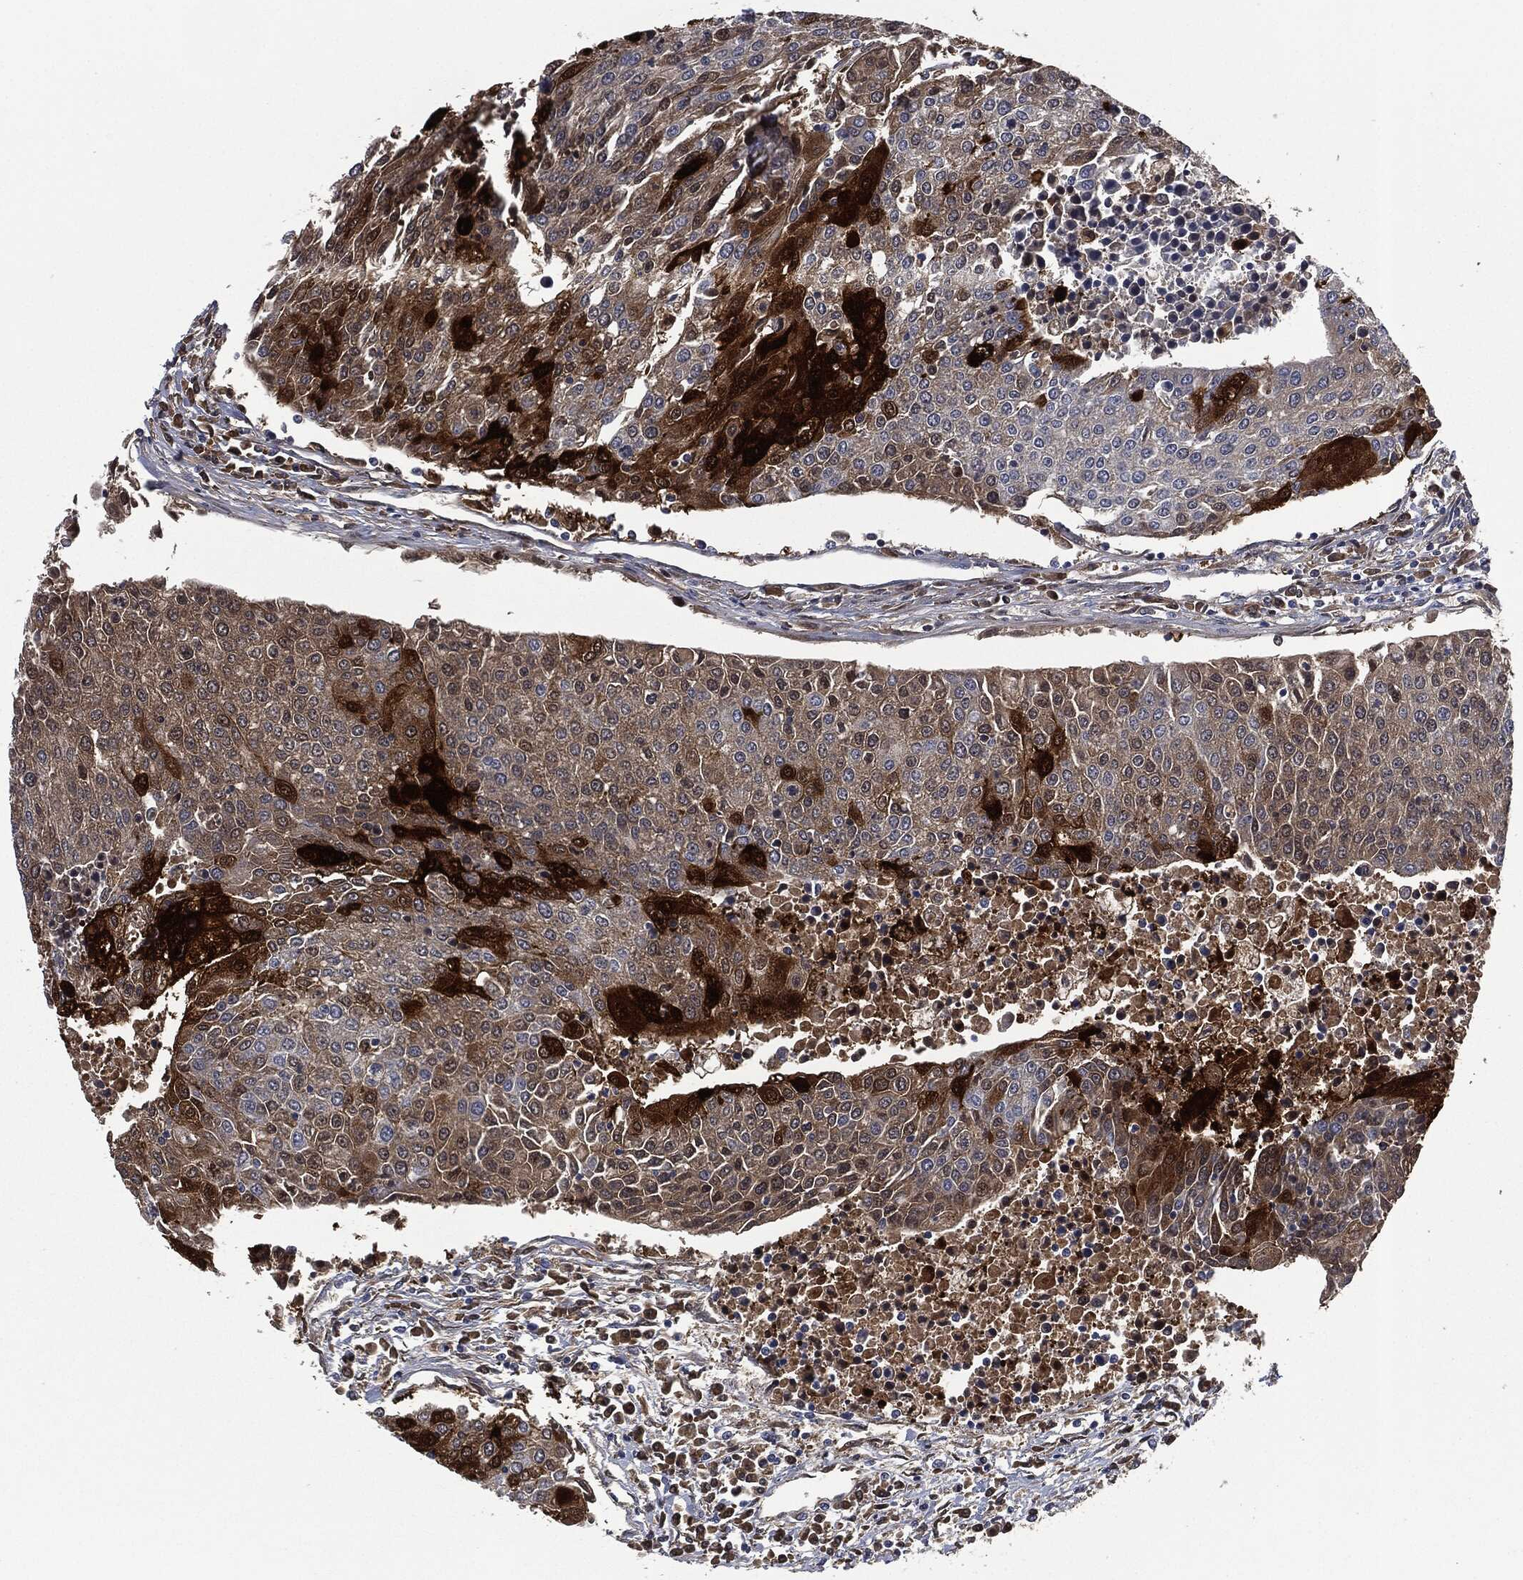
{"staining": {"intensity": "strong", "quantity": "<25%", "location": "cytoplasmic/membranous,nuclear"}, "tissue": "urothelial cancer", "cell_type": "Tumor cells", "image_type": "cancer", "snomed": [{"axis": "morphology", "description": "Urothelial carcinoma, High grade"}, {"axis": "topography", "description": "Urinary bladder"}], "caption": "Immunohistochemistry (IHC) photomicrograph of neoplastic tissue: human high-grade urothelial carcinoma stained using immunohistochemistry (IHC) displays medium levels of strong protein expression localized specifically in the cytoplasmic/membranous and nuclear of tumor cells, appearing as a cytoplasmic/membranous and nuclear brown color.", "gene": "IL1RN", "patient": {"sex": "female", "age": 85}}